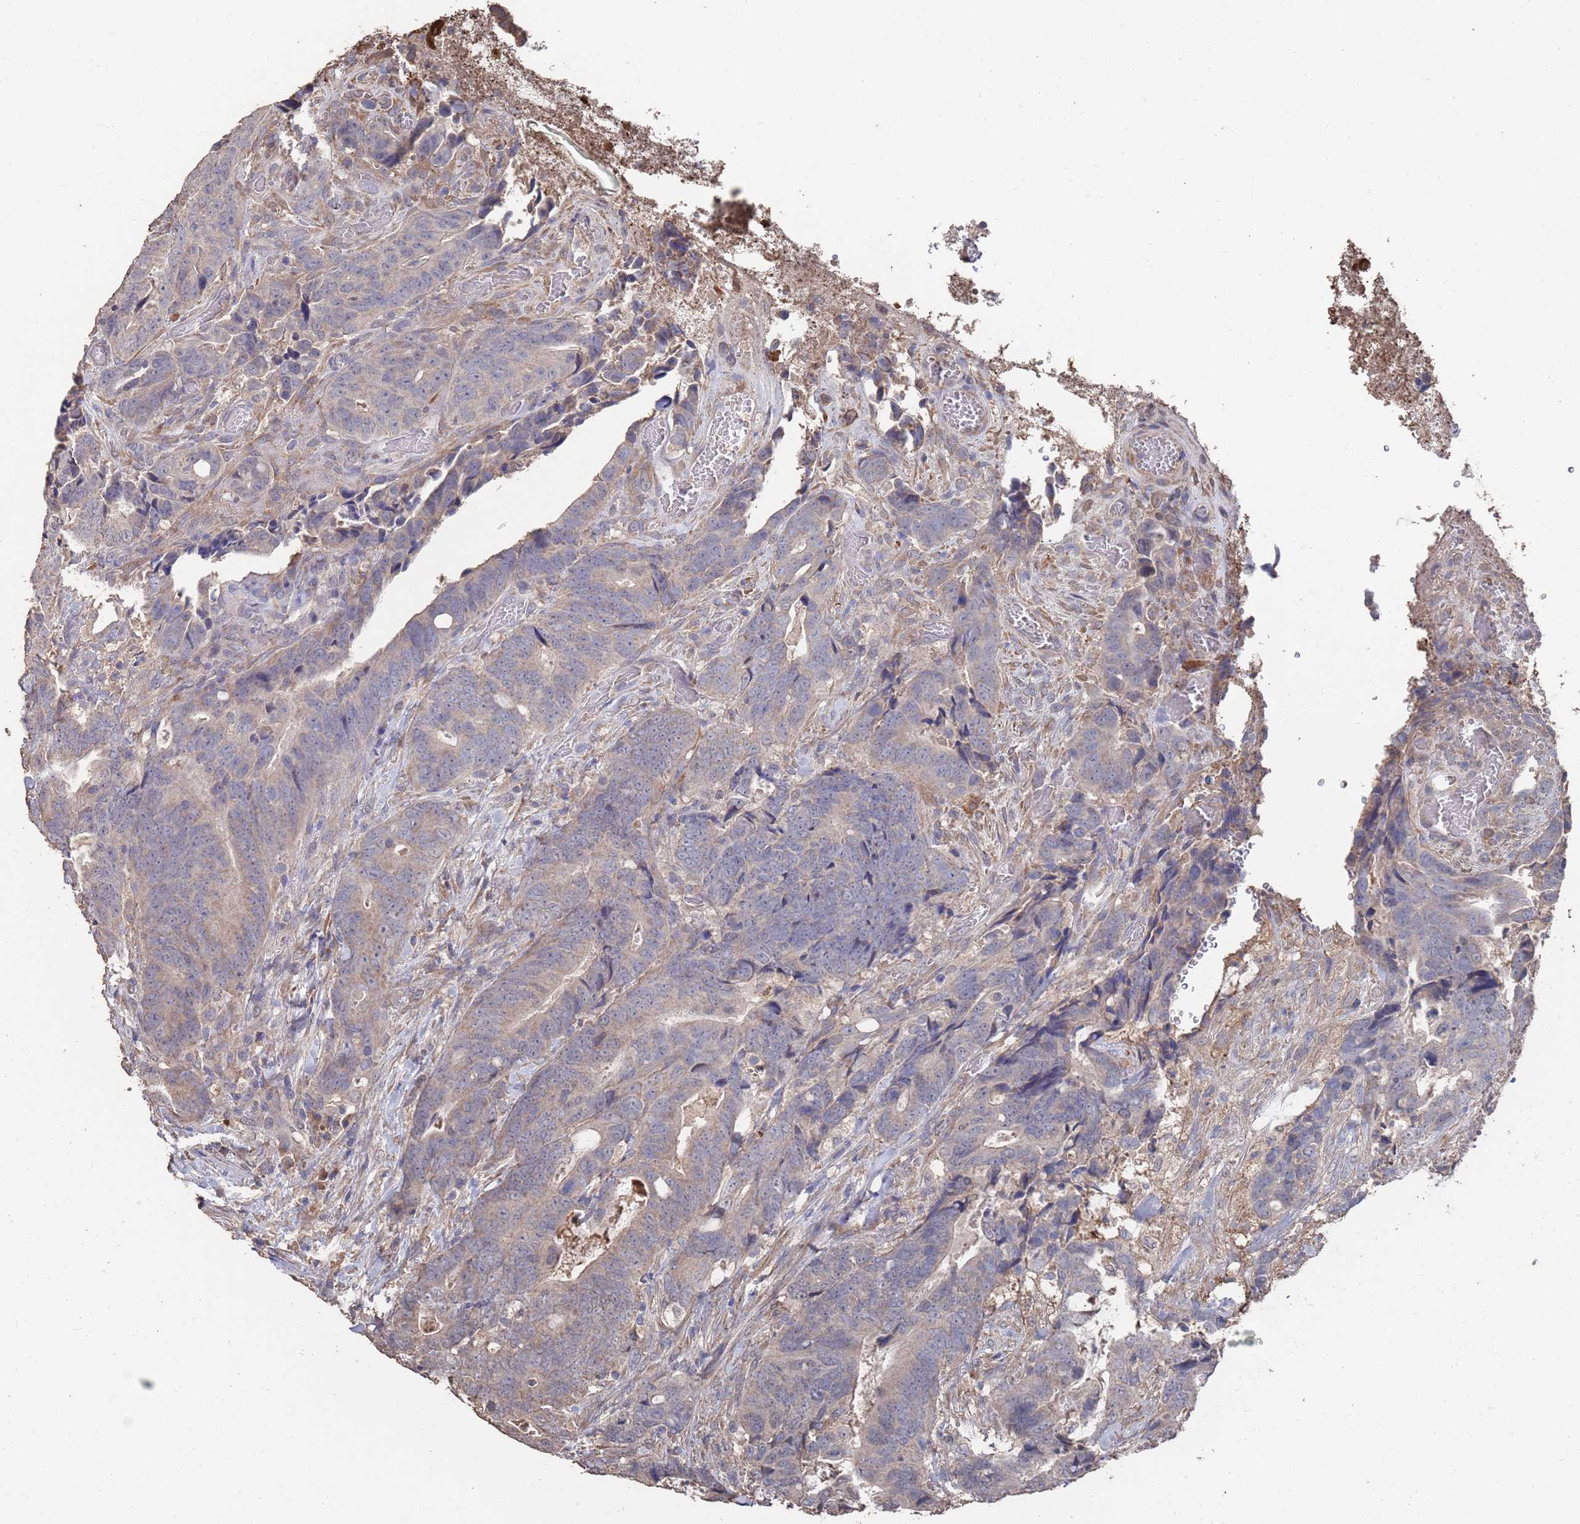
{"staining": {"intensity": "weak", "quantity": "<25%", "location": "cytoplasmic/membranous"}, "tissue": "colorectal cancer", "cell_type": "Tumor cells", "image_type": "cancer", "snomed": [{"axis": "morphology", "description": "Adenocarcinoma, NOS"}, {"axis": "topography", "description": "Colon"}], "caption": "Histopathology image shows no significant protein staining in tumor cells of colorectal adenocarcinoma.", "gene": "BTBD18", "patient": {"sex": "female", "age": 82}}